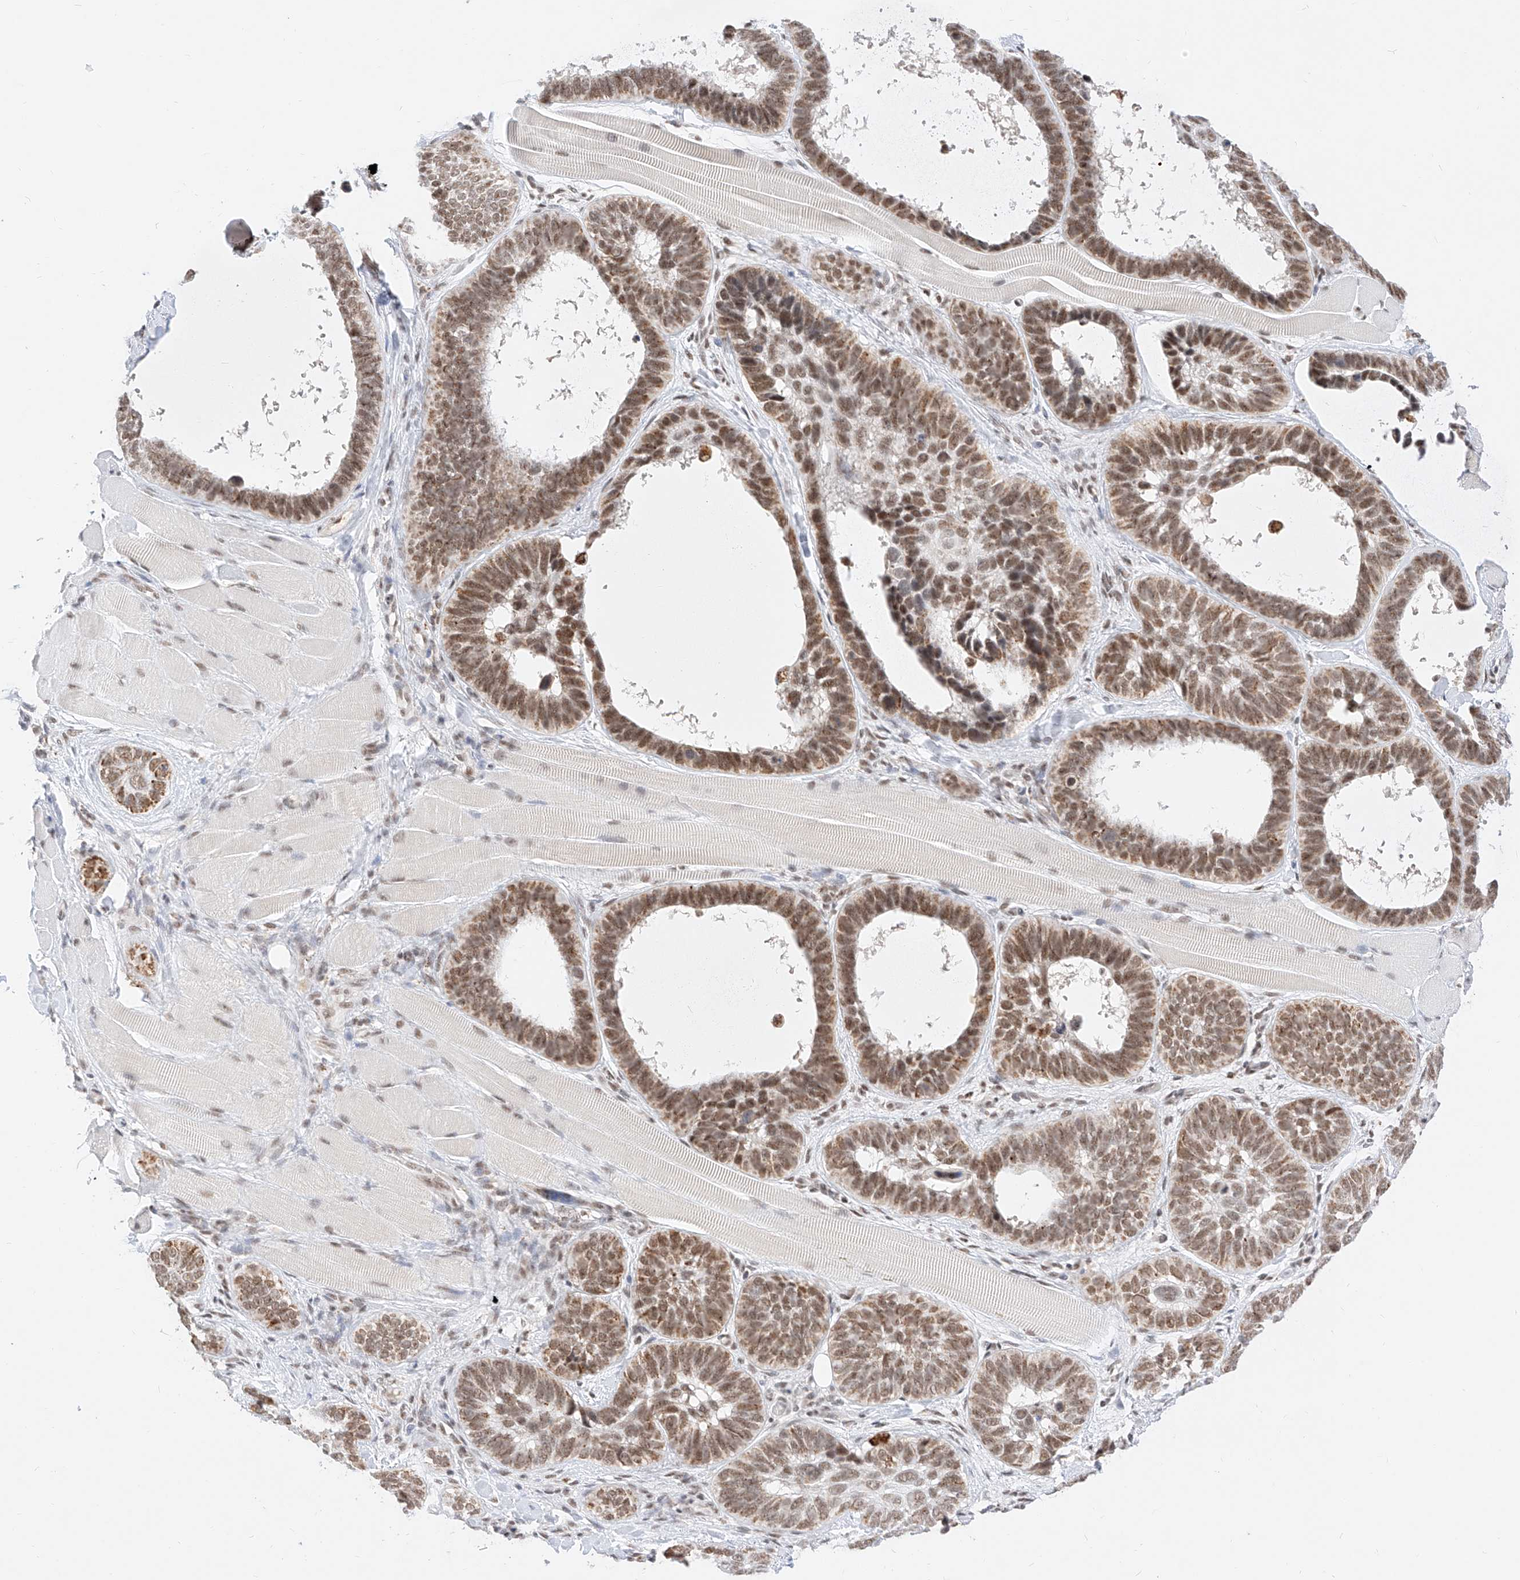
{"staining": {"intensity": "moderate", "quantity": ">75%", "location": "nuclear"}, "tissue": "skin cancer", "cell_type": "Tumor cells", "image_type": "cancer", "snomed": [{"axis": "morphology", "description": "Basal cell carcinoma"}, {"axis": "topography", "description": "Skin"}], "caption": "Skin cancer stained for a protein demonstrates moderate nuclear positivity in tumor cells.", "gene": "NRF1", "patient": {"sex": "male", "age": 62}}